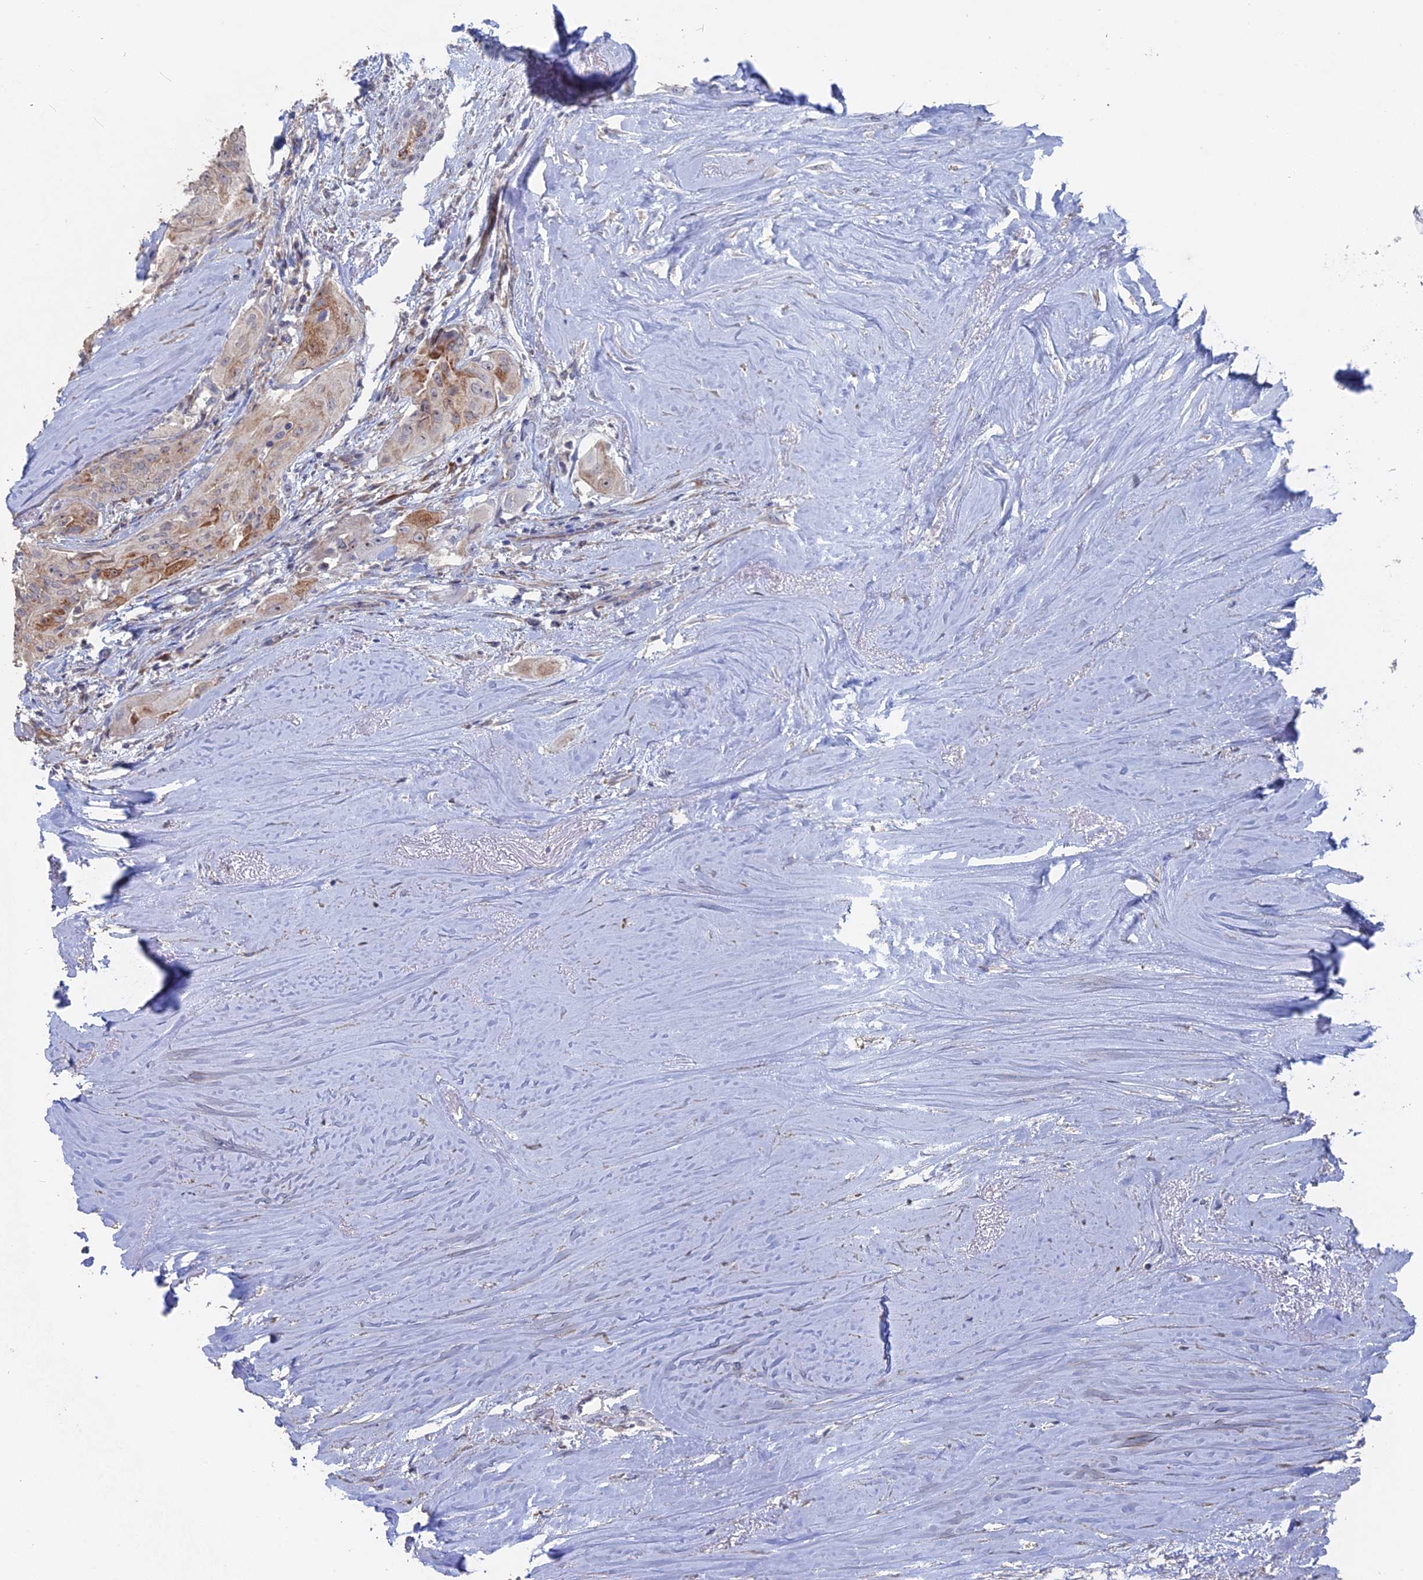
{"staining": {"intensity": "moderate", "quantity": "<25%", "location": "cytoplasmic/membranous"}, "tissue": "thyroid cancer", "cell_type": "Tumor cells", "image_type": "cancer", "snomed": [{"axis": "morphology", "description": "Papillary adenocarcinoma, NOS"}, {"axis": "topography", "description": "Thyroid gland"}], "caption": "Immunohistochemical staining of human papillary adenocarcinoma (thyroid) displays low levels of moderate cytoplasmic/membranous expression in approximately <25% of tumor cells.", "gene": "SEMG2", "patient": {"sex": "female", "age": 59}}